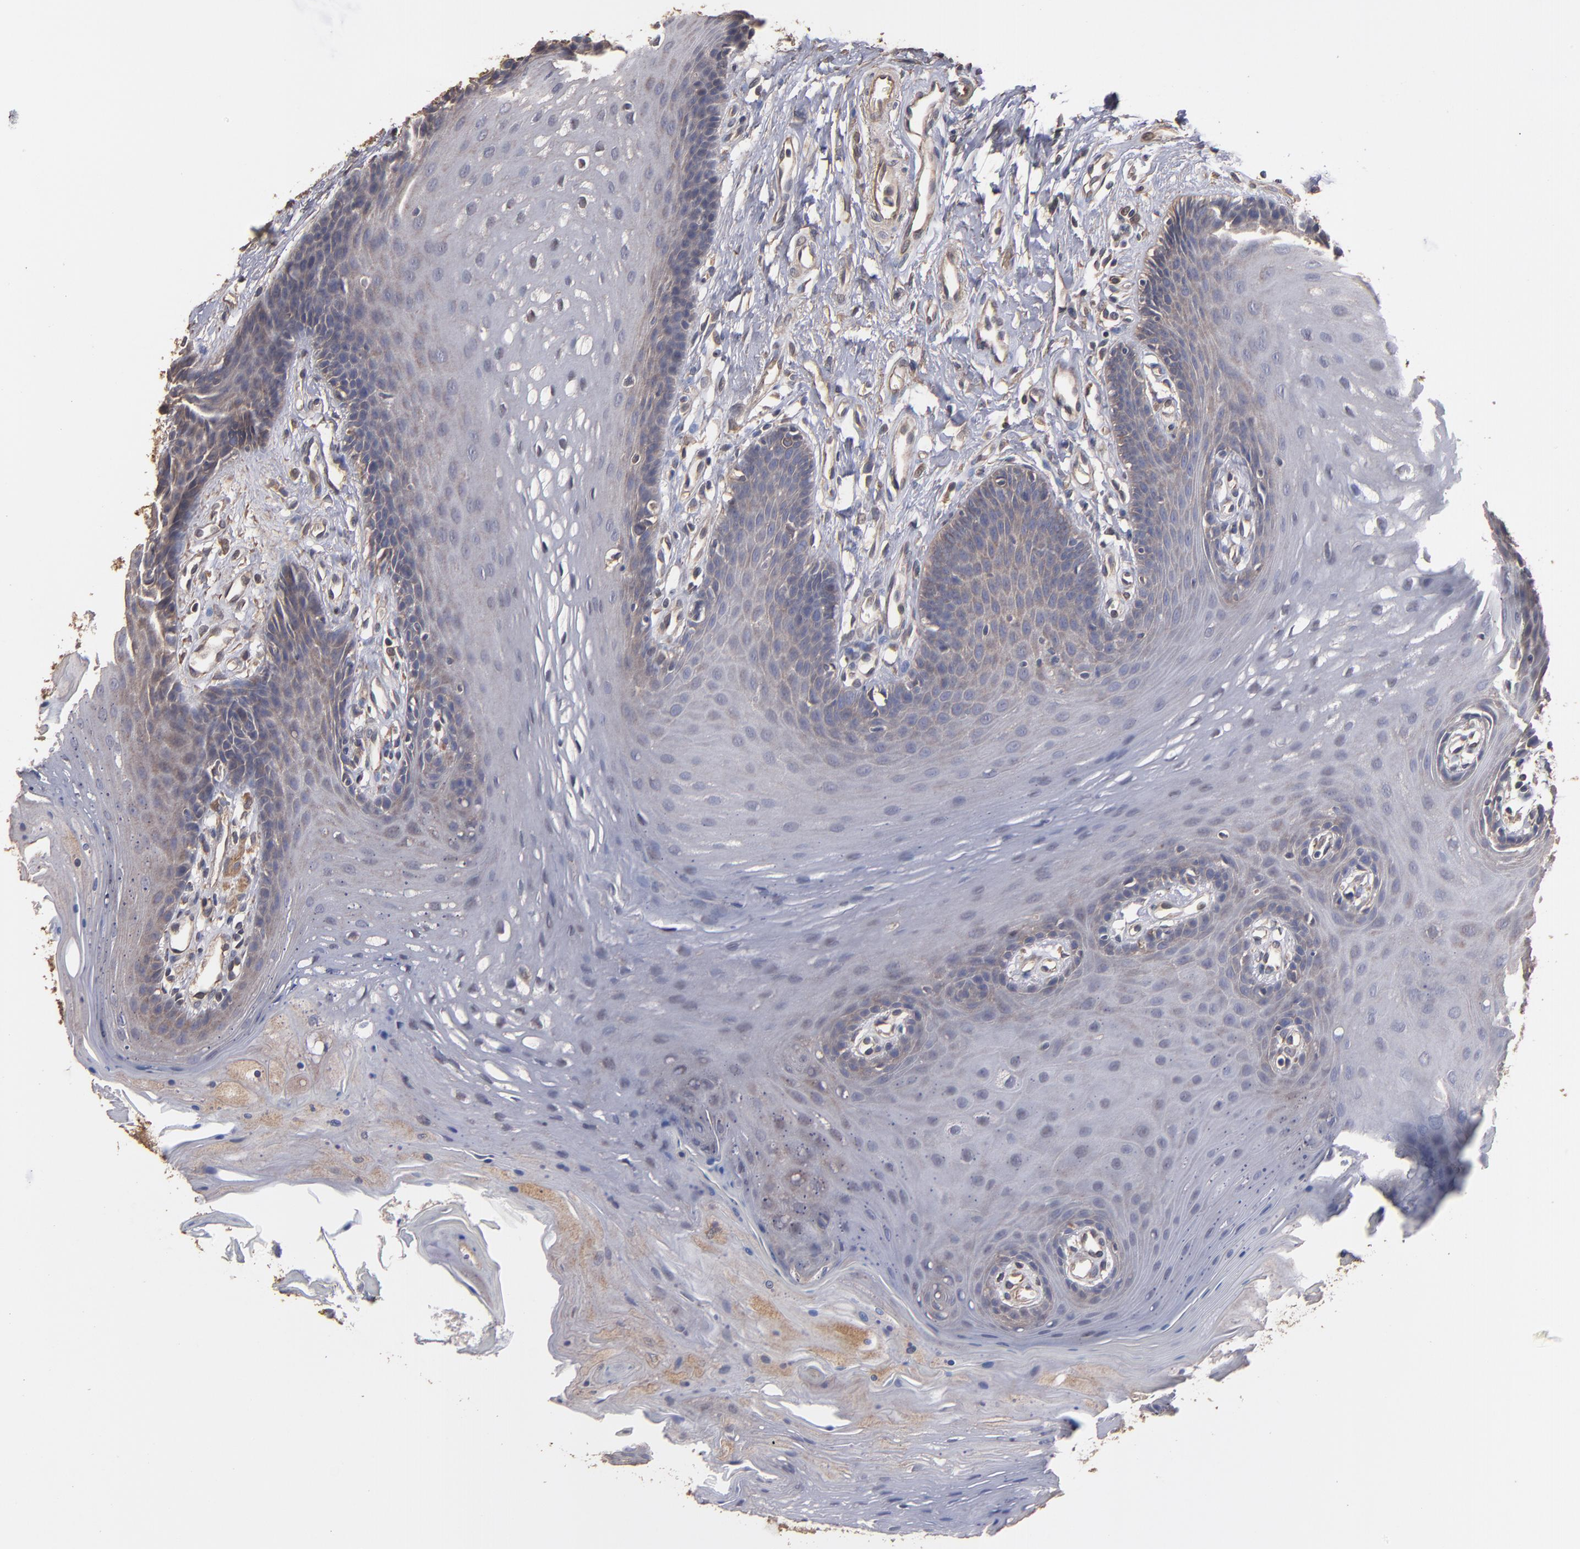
{"staining": {"intensity": "weak", "quantity": ">75%", "location": "cytoplasmic/membranous"}, "tissue": "oral mucosa", "cell_type": "Squamous epithelial cells", "image_type": "normal", "snomed": [{"axis": "morphology", "description": "Normal tissue, NOS"}, {"axis": "topography", "description": "Oral tissue"}], "caption": "Weak cytoplasmic/membranous expression for a protein is identified in about >75% of squamous epithelial cells of unremarkable oral mucosa using immunohistochemistry.", "gene": "DMD", "patient": {"sex": "male", "age": 62}}